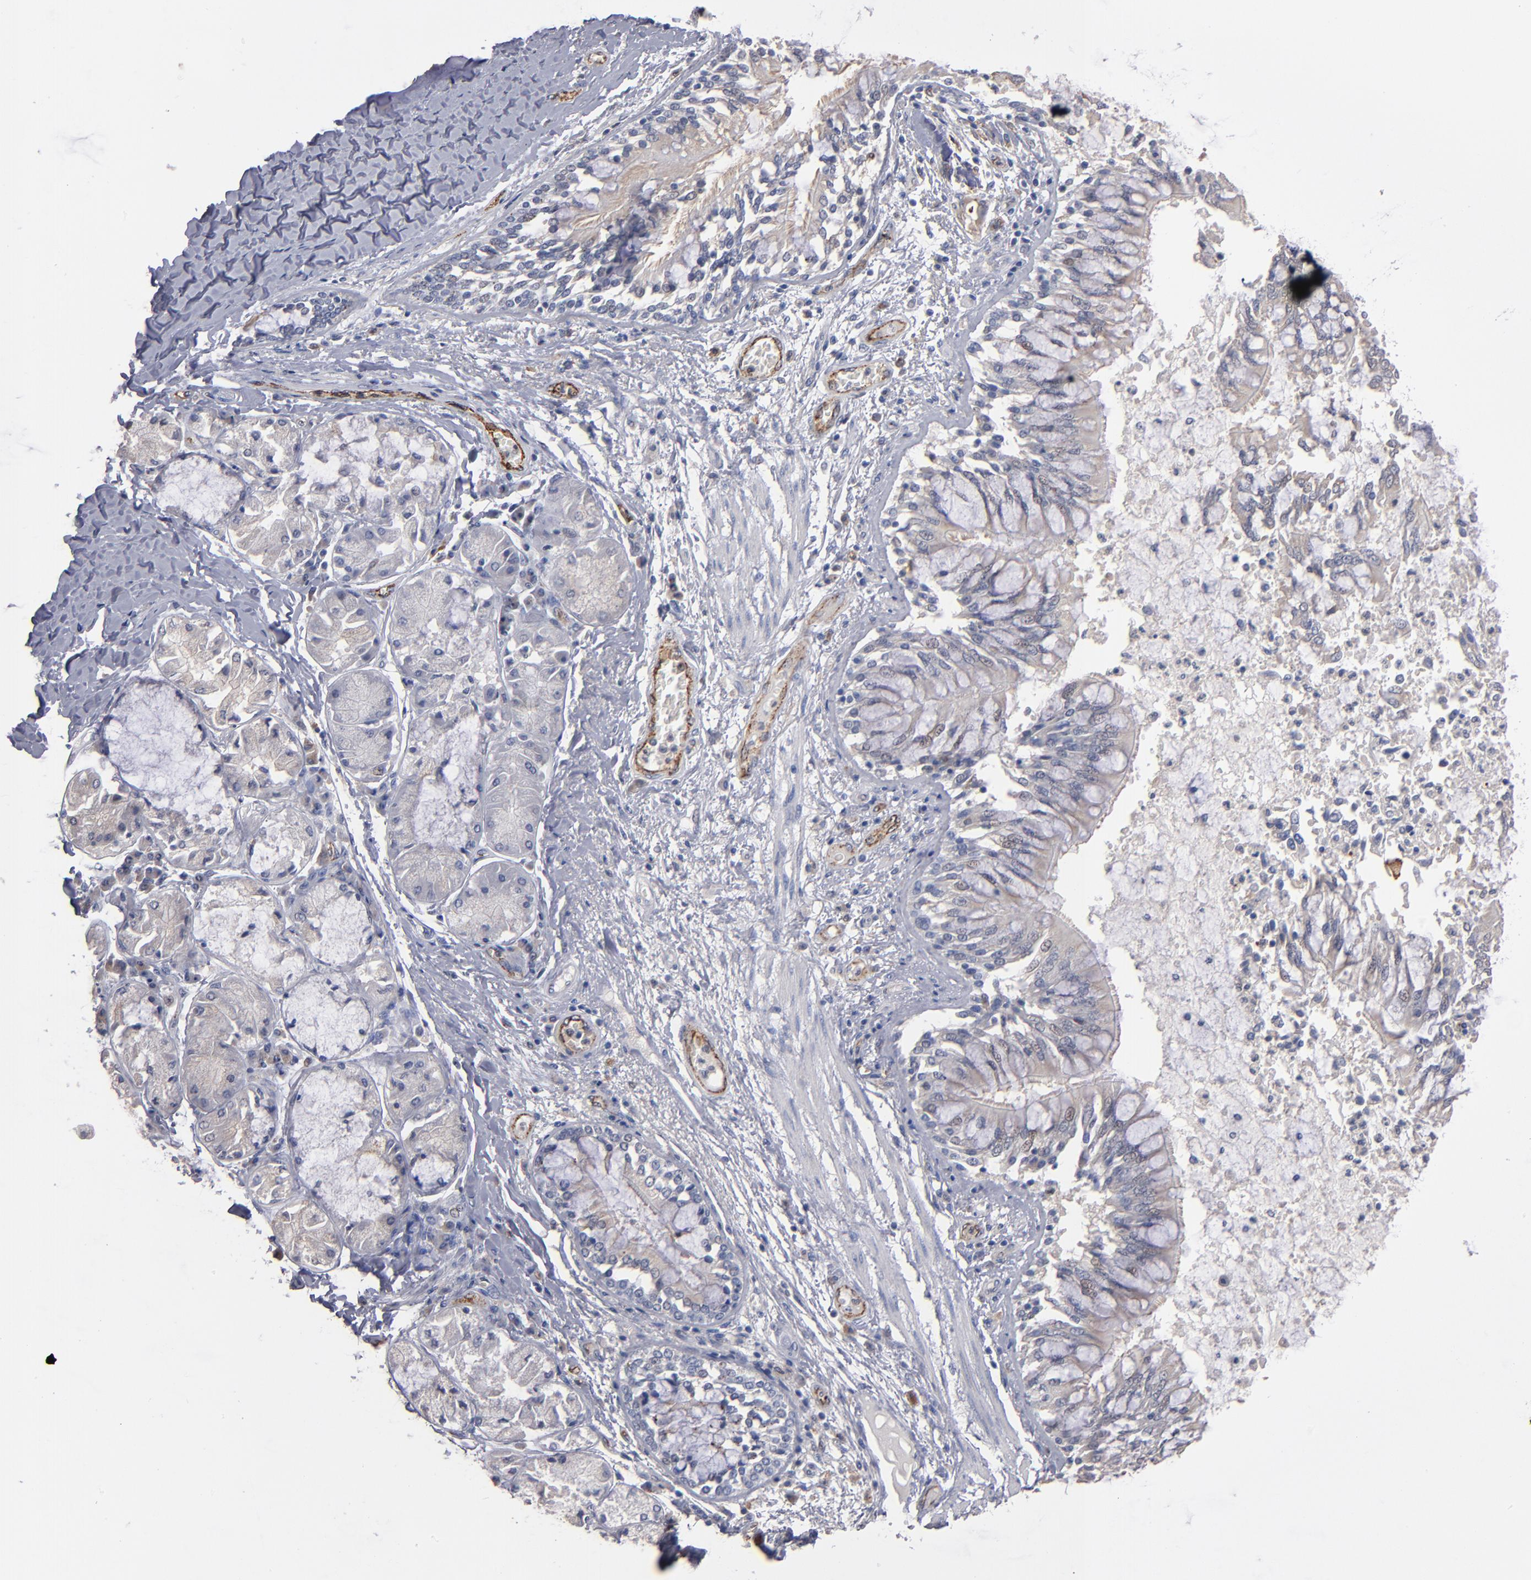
{"staining": {"intensity": "moderate", "quantity": "25%-75%", "location": "cytoplasmic/membranous"}, "tissue": "bronchus", "cell_type": "Respiratory epithelial cells", "image_type": "normal", "snomed": [{"axis": "morphology", "description": "Normal tissue, NOS"}, {"axis": "topography", "description": "Cartilage tissue"}, {"axis": "topography", "description": "Bronchus"}, {"axis": "topography", "description": "Lung"}], "caption": "Approximately 25%-75% of respiratory epithelial cells in unremarkable bronchus display moderate cytoplasmic/membranous protein expression as visualized by brown immunohistochemical staining.", "gene": "SELP", "patient": {"sex": "female", "age": 49}}